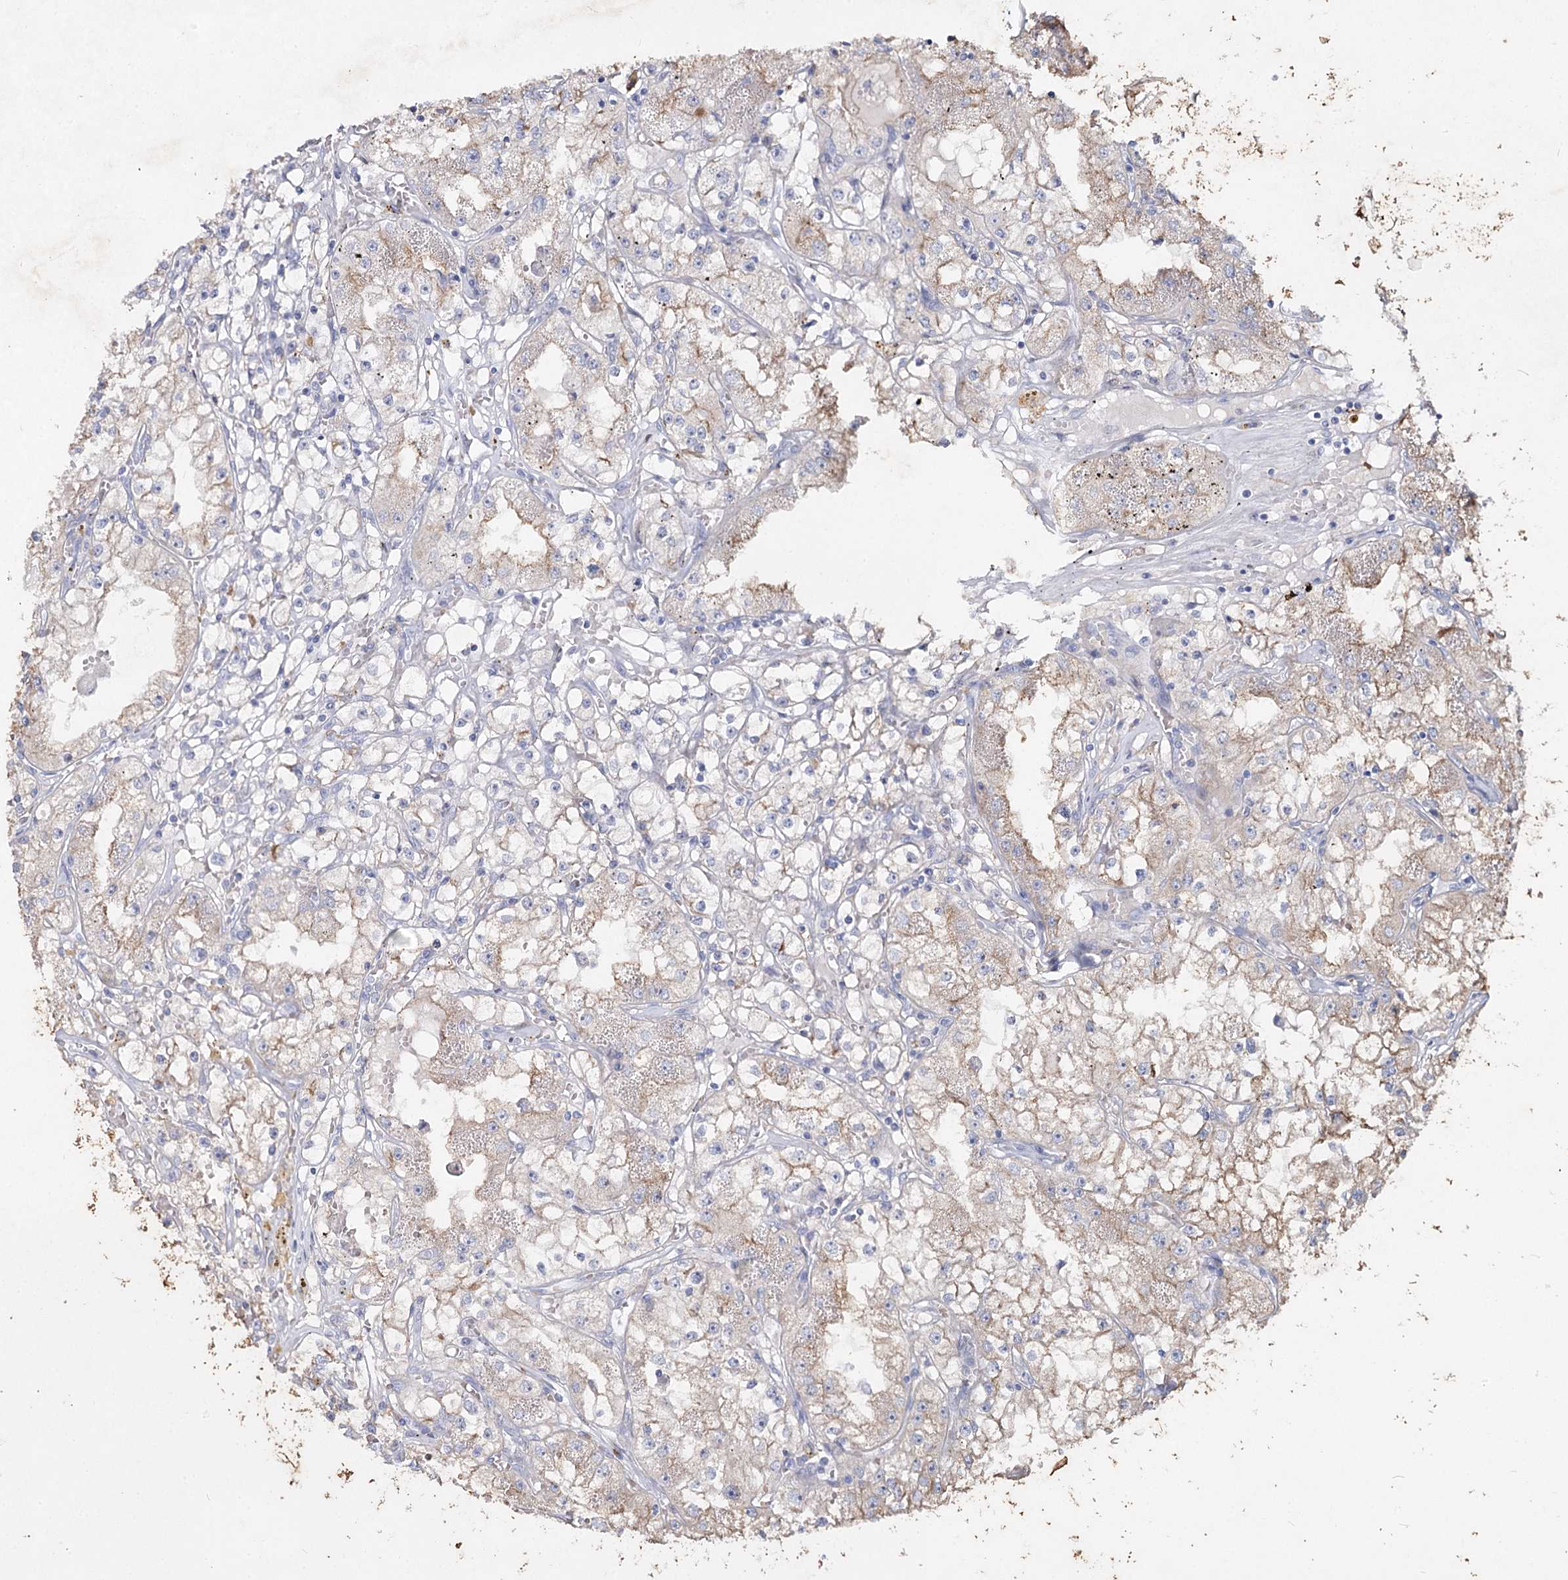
{"staining": {"intensity": "weak", "quantity": "<25%", "location": "cytoplasmic/membranous"}, "tissue": "renal cancer", "cell_type": "Tumor cells", "image_type": "cancer", "snomed": [{"axis": "morphology", "description": "Adenocarcinoma, NOS"}, {"axis": "topography", "description": "Kidney"}], "caption": "Immunohistochemistry (IHC) of renal cancer (adenocarcinoma) reveals no expression in tumor cells.", "gene": "CCDC73", "patient": {"sex": "male", "age": 56}}